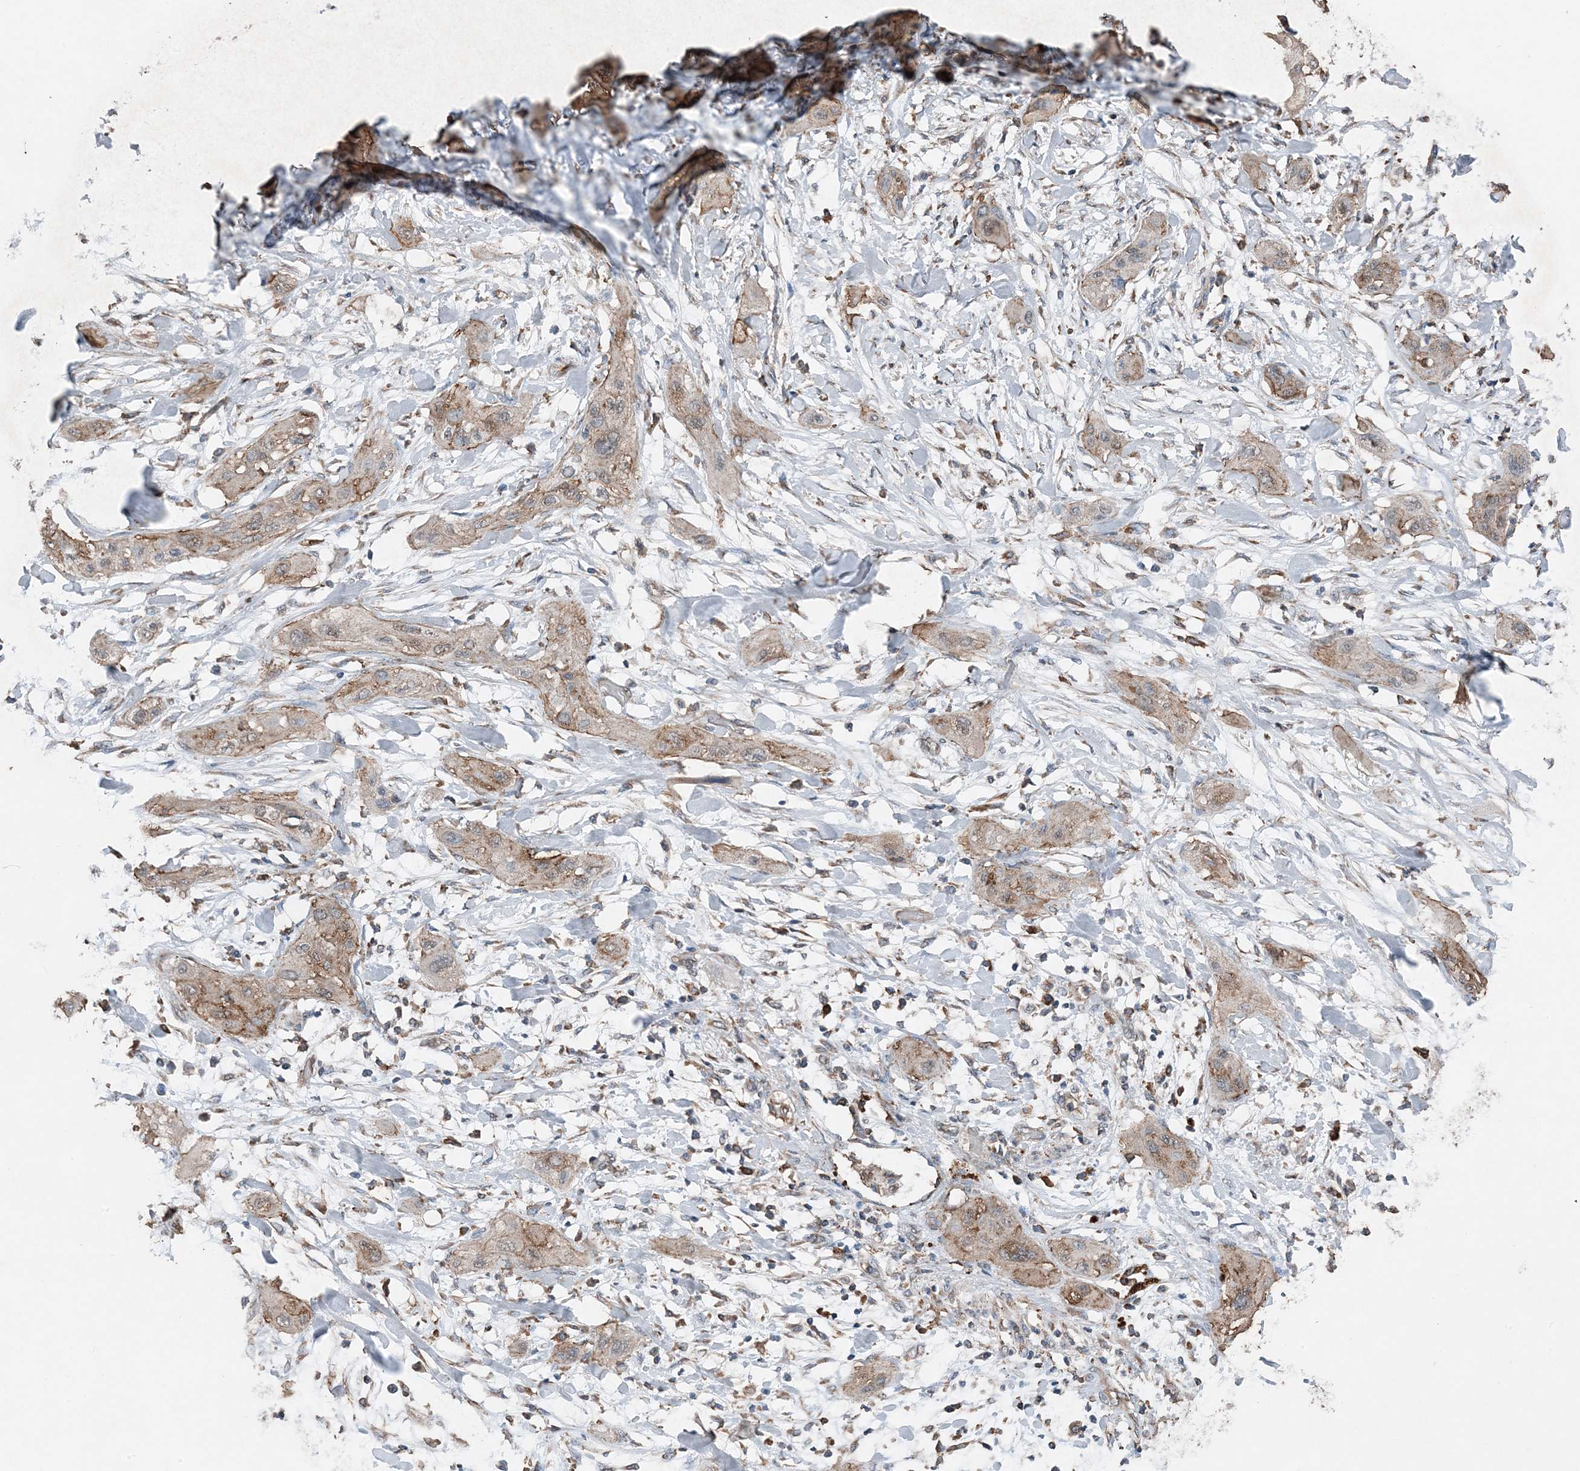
{"staining": {"intensity": "moderate", "quantity": ">75%", "location": "cytoplasmic/membranous"}, "tissue": "lung cancer", "cell_type": "Tumor cells", "image_type": "cancer", "snomed": [{"axis": "morphology", "description": "Squamous cell carcinoma, NOS"}, {"axis": "topography", "description": "Lung"}], "caption": "The immunohistochemical stain labels moderate cytoplasmic/membranous staining in tumor cells of lung cancer tissue.", "gene": "PDIA6", "patient": {"sex": "female", "age": 47}}